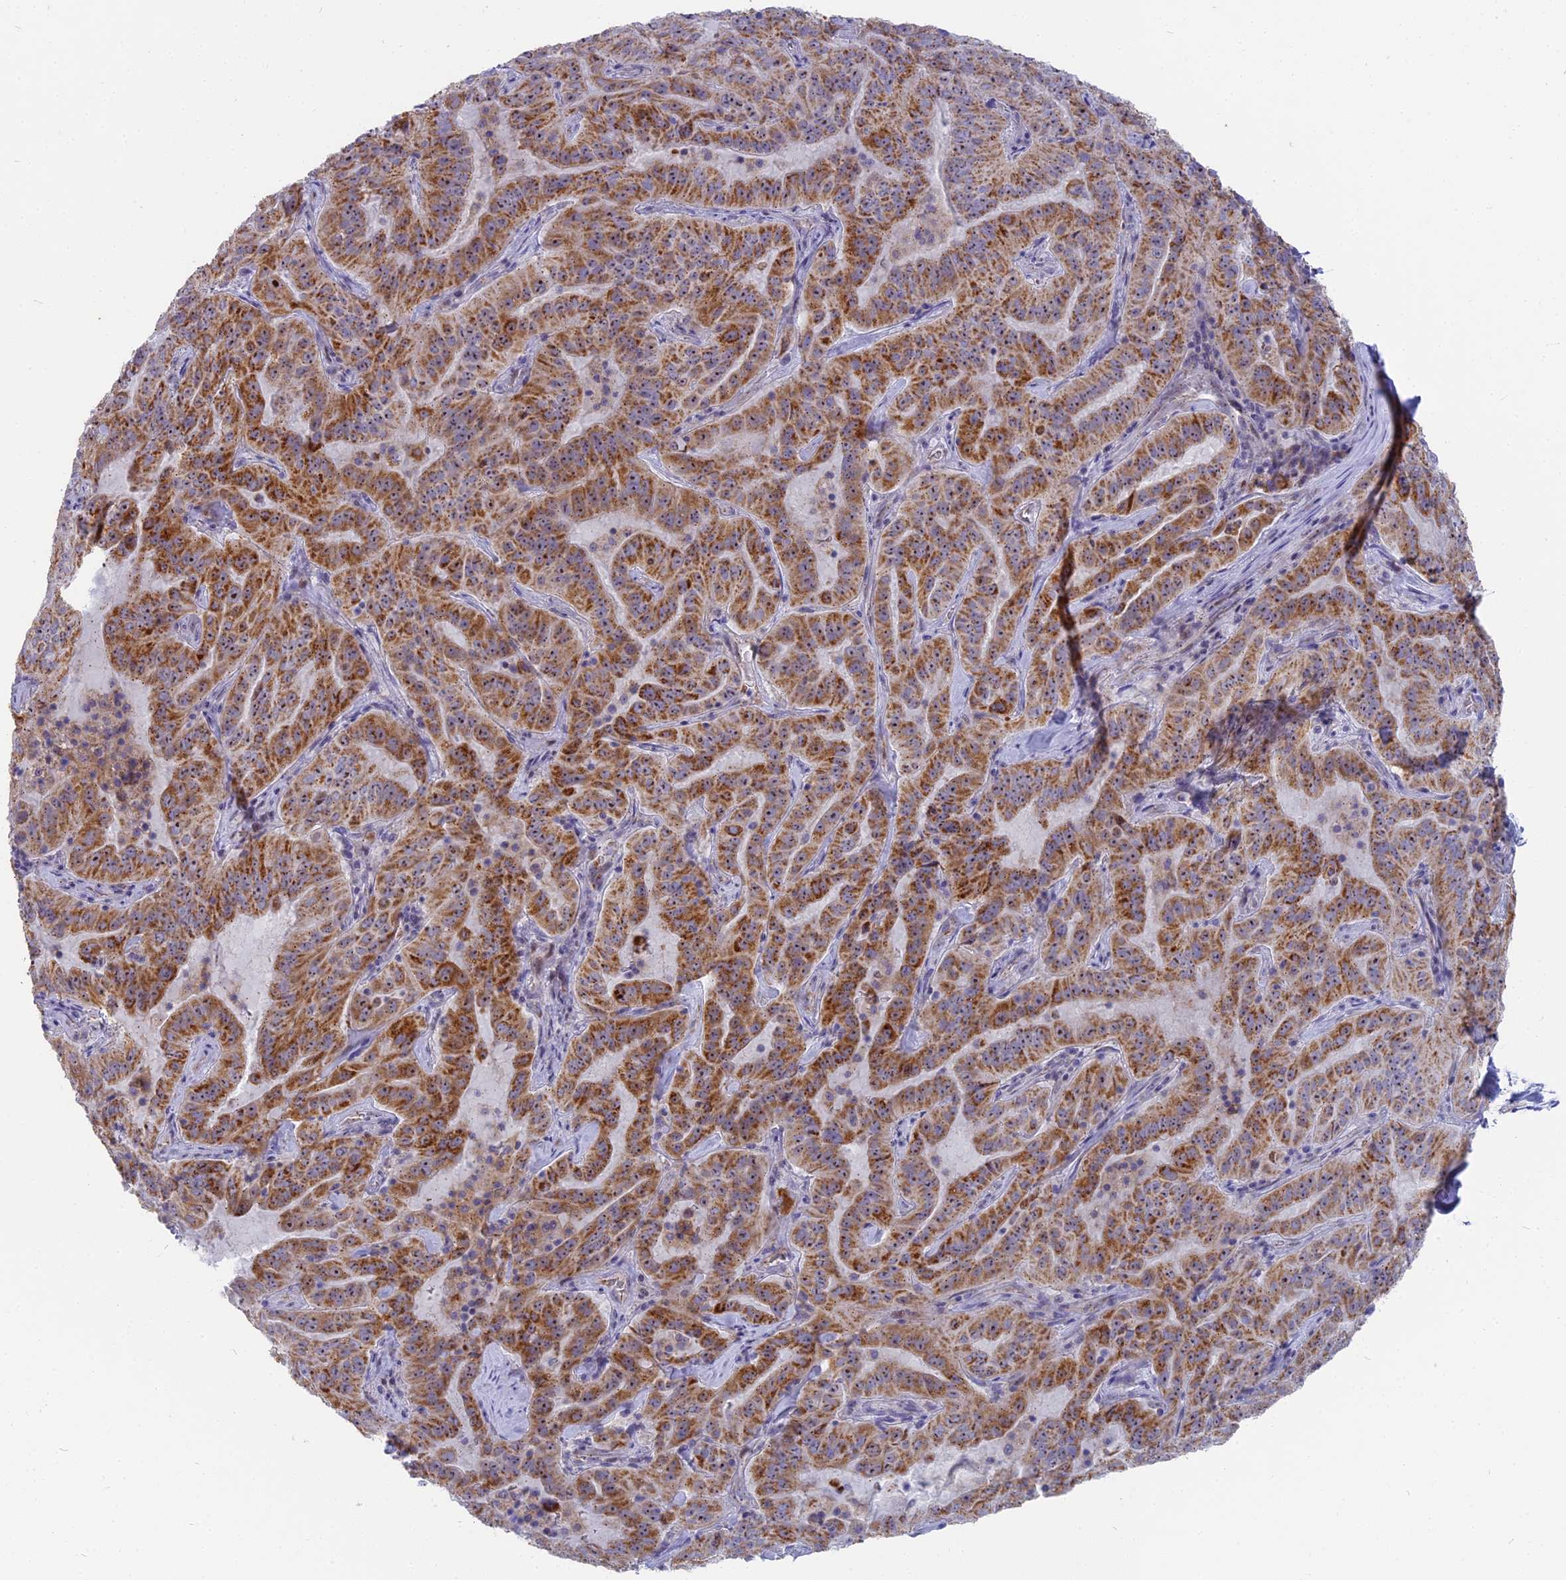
{"staining": {"intensity": "strong", "quantity": ">75%", "location": "cytoplasmic/membranous,nuclear"}, "tissue": "pancreatic cancer", "cell_type": "Tumor cells", "image_type": "cancer", "snomed": [{"axis": "morphology", "description": "Adenocarcinoma, NOS"}, {"axis": "topography", "description": "Pancreas"}], "caption": "High-power microscopy captured an immunohistochemistry (IHC) photomicrograph of pancreatic cancer (adenocarcinoma), revealing strong cytoplasmic/membranous and nuclear staining in approximately >75% of tumor cells.", "gene": "DTWD1", "patient": {"sex": "male", "age": 63}}